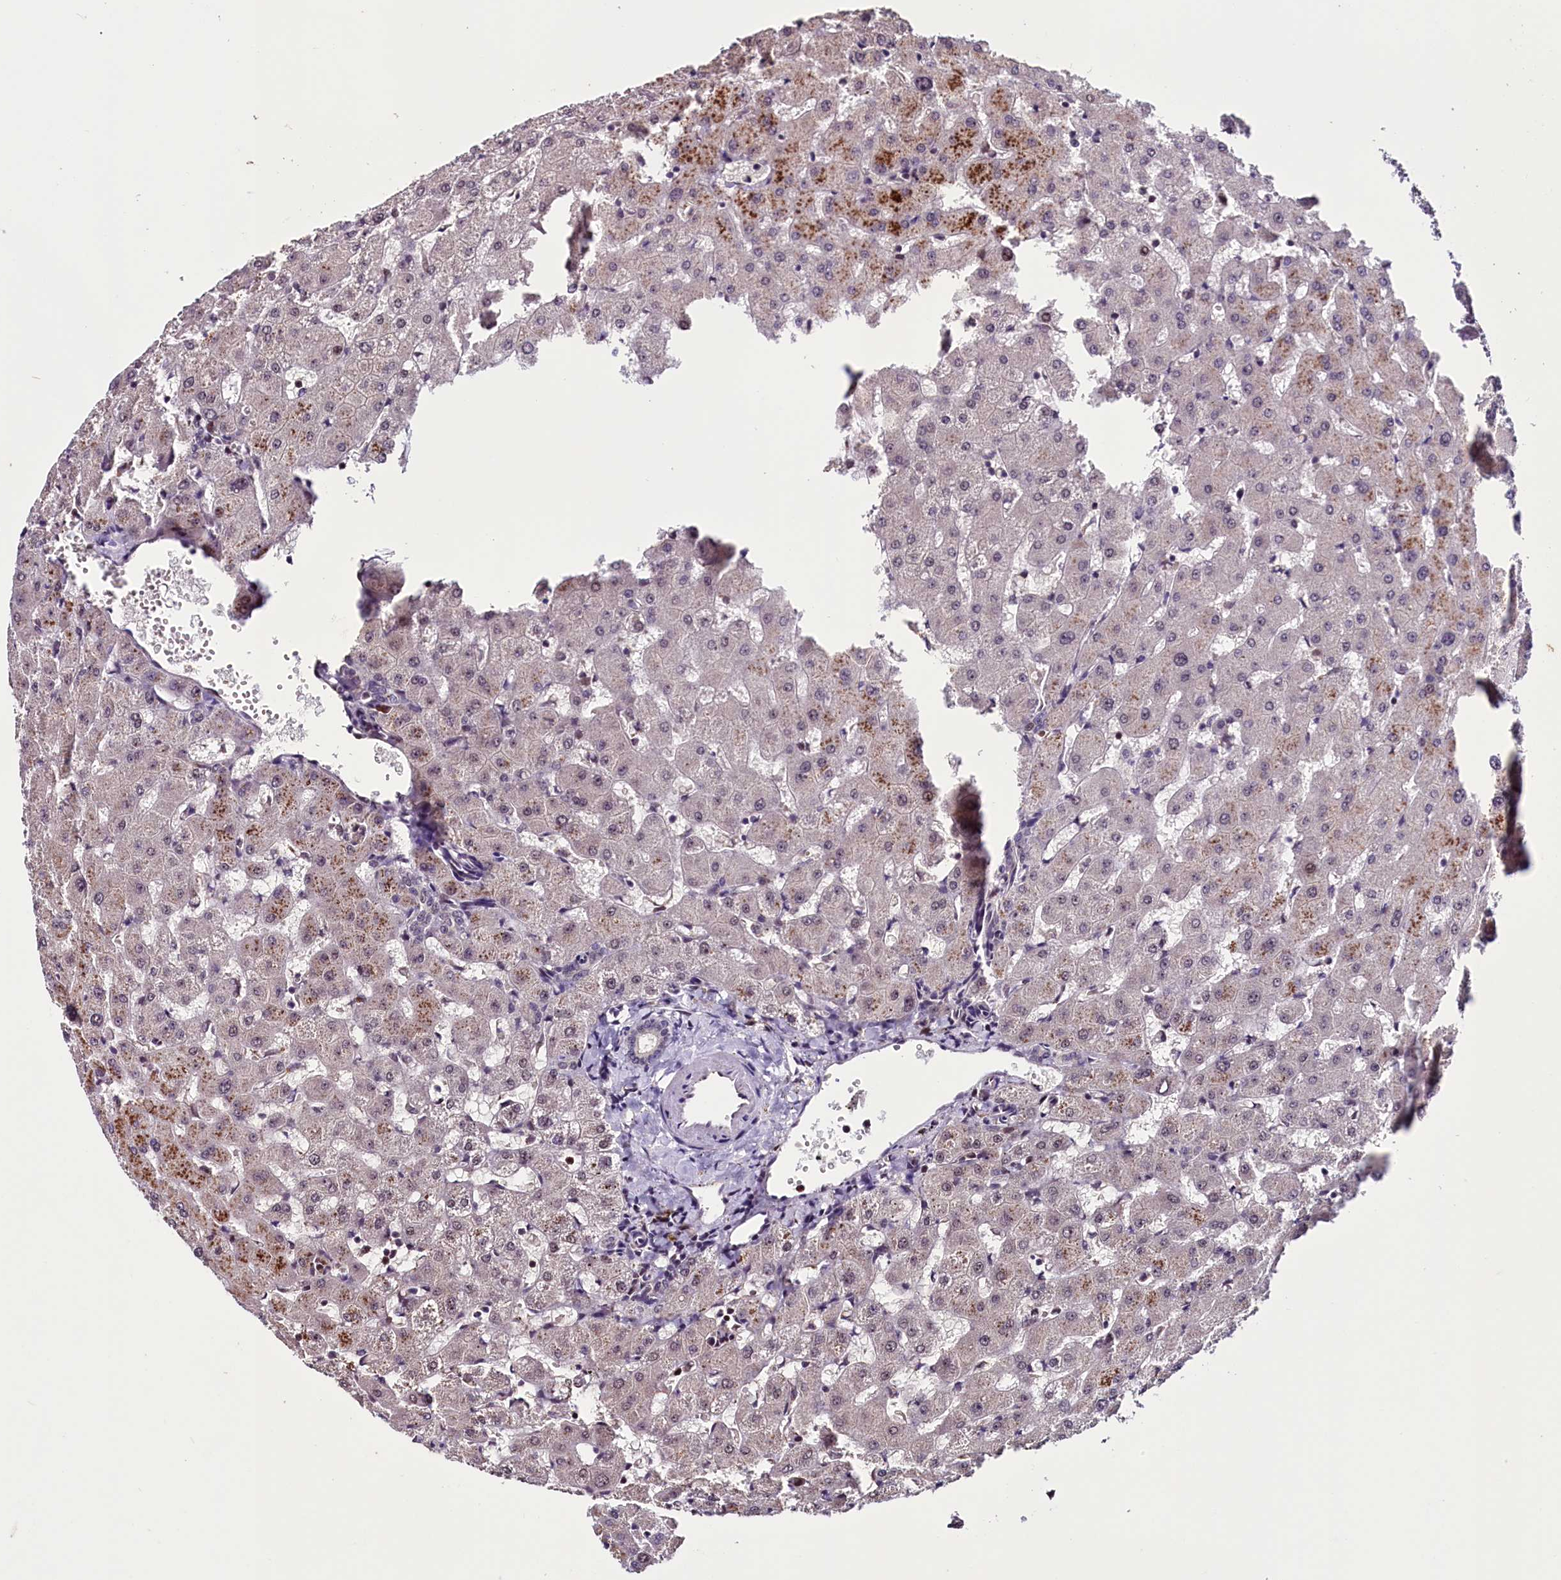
{"staining": {"intensity": "negative", "quantity": "none", "location": "none"}, "tissue": "liver", "cell_type": "Cholangiocytes", "image_type": "normal", "snomed": [{"axis": "morphology", "description": "Normal tissue, NOS"}, {"axis": "topography", "description": "Liver"}], "caption": "Cholangiocytes show no significant protein positivity in normal liver. The staining is performed using DAB (3,3'-diaminobenzidine) brown chromogen with nuclei counter-stained in using hematoxylin.", "gene": "RNMT", "patient": {"sex": "female", "age": 63}}